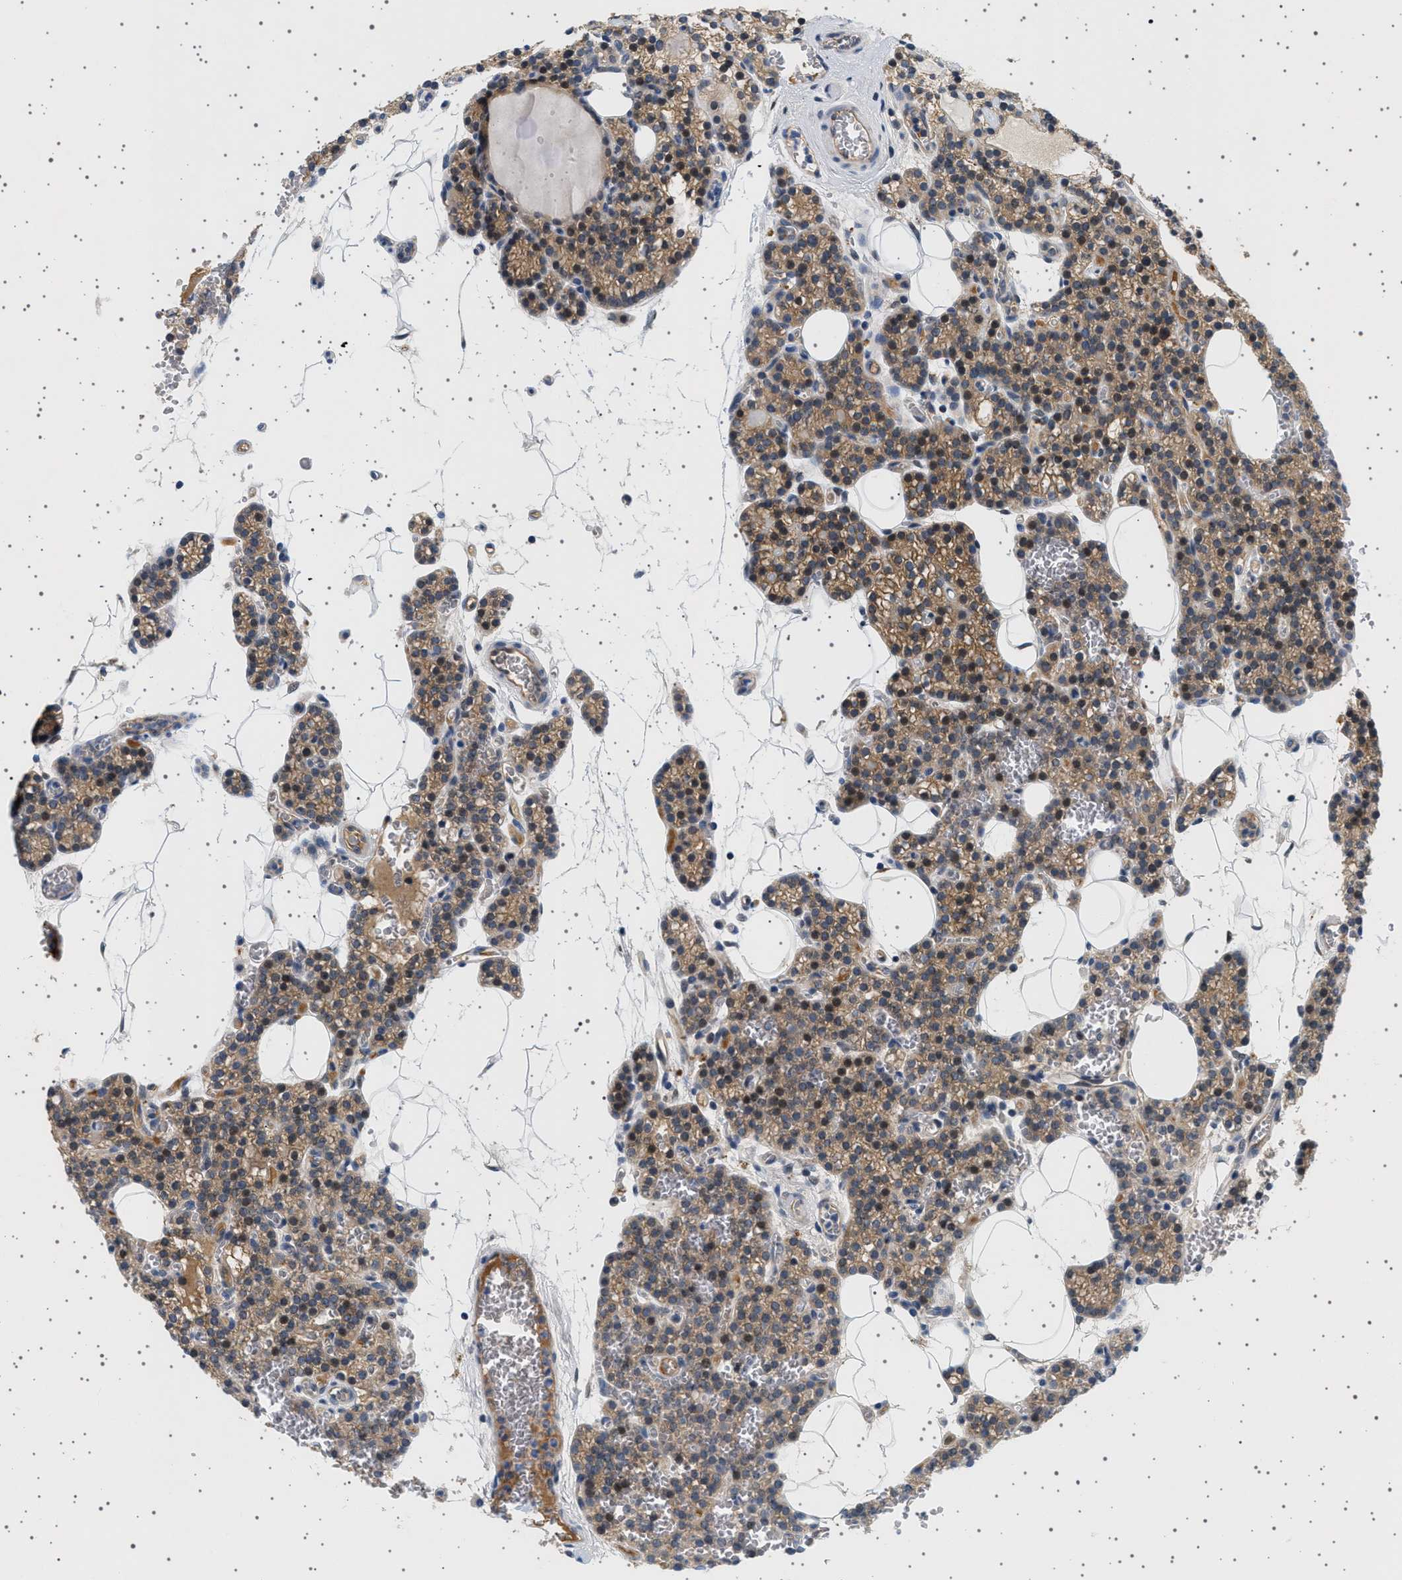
{"staining": {"intensity": "moderate", "quantity": ">75%", "location": "cytoplasmic/membranous,nuclear"}, "tissue": "parathyroid gland", "cell_type": "Glandular cells", "image_type": "normal", "snomed": [{"axis": "morphology", "description": "Normal tissue, NOS"}, {"axis": "morphology", "description": "Adenoma, NOS"}, {"axis": "topography", "description": "Parathyroid gland"}], "caption": "Immunohistochemical staining of normal human parathyroid gland exhibits medium levels of moderate cytoplasmic/membranous,nuclear staining in approximately >75% of glandular cells. The staining is performed using DAB (3,3'-diaminobenzidine) brown chromogen to label protein expression. The nuclei are counter-stained blue using hematoxylin.", "gene": "PLPP6", "patient": {"sex": "female", "age": 58}}